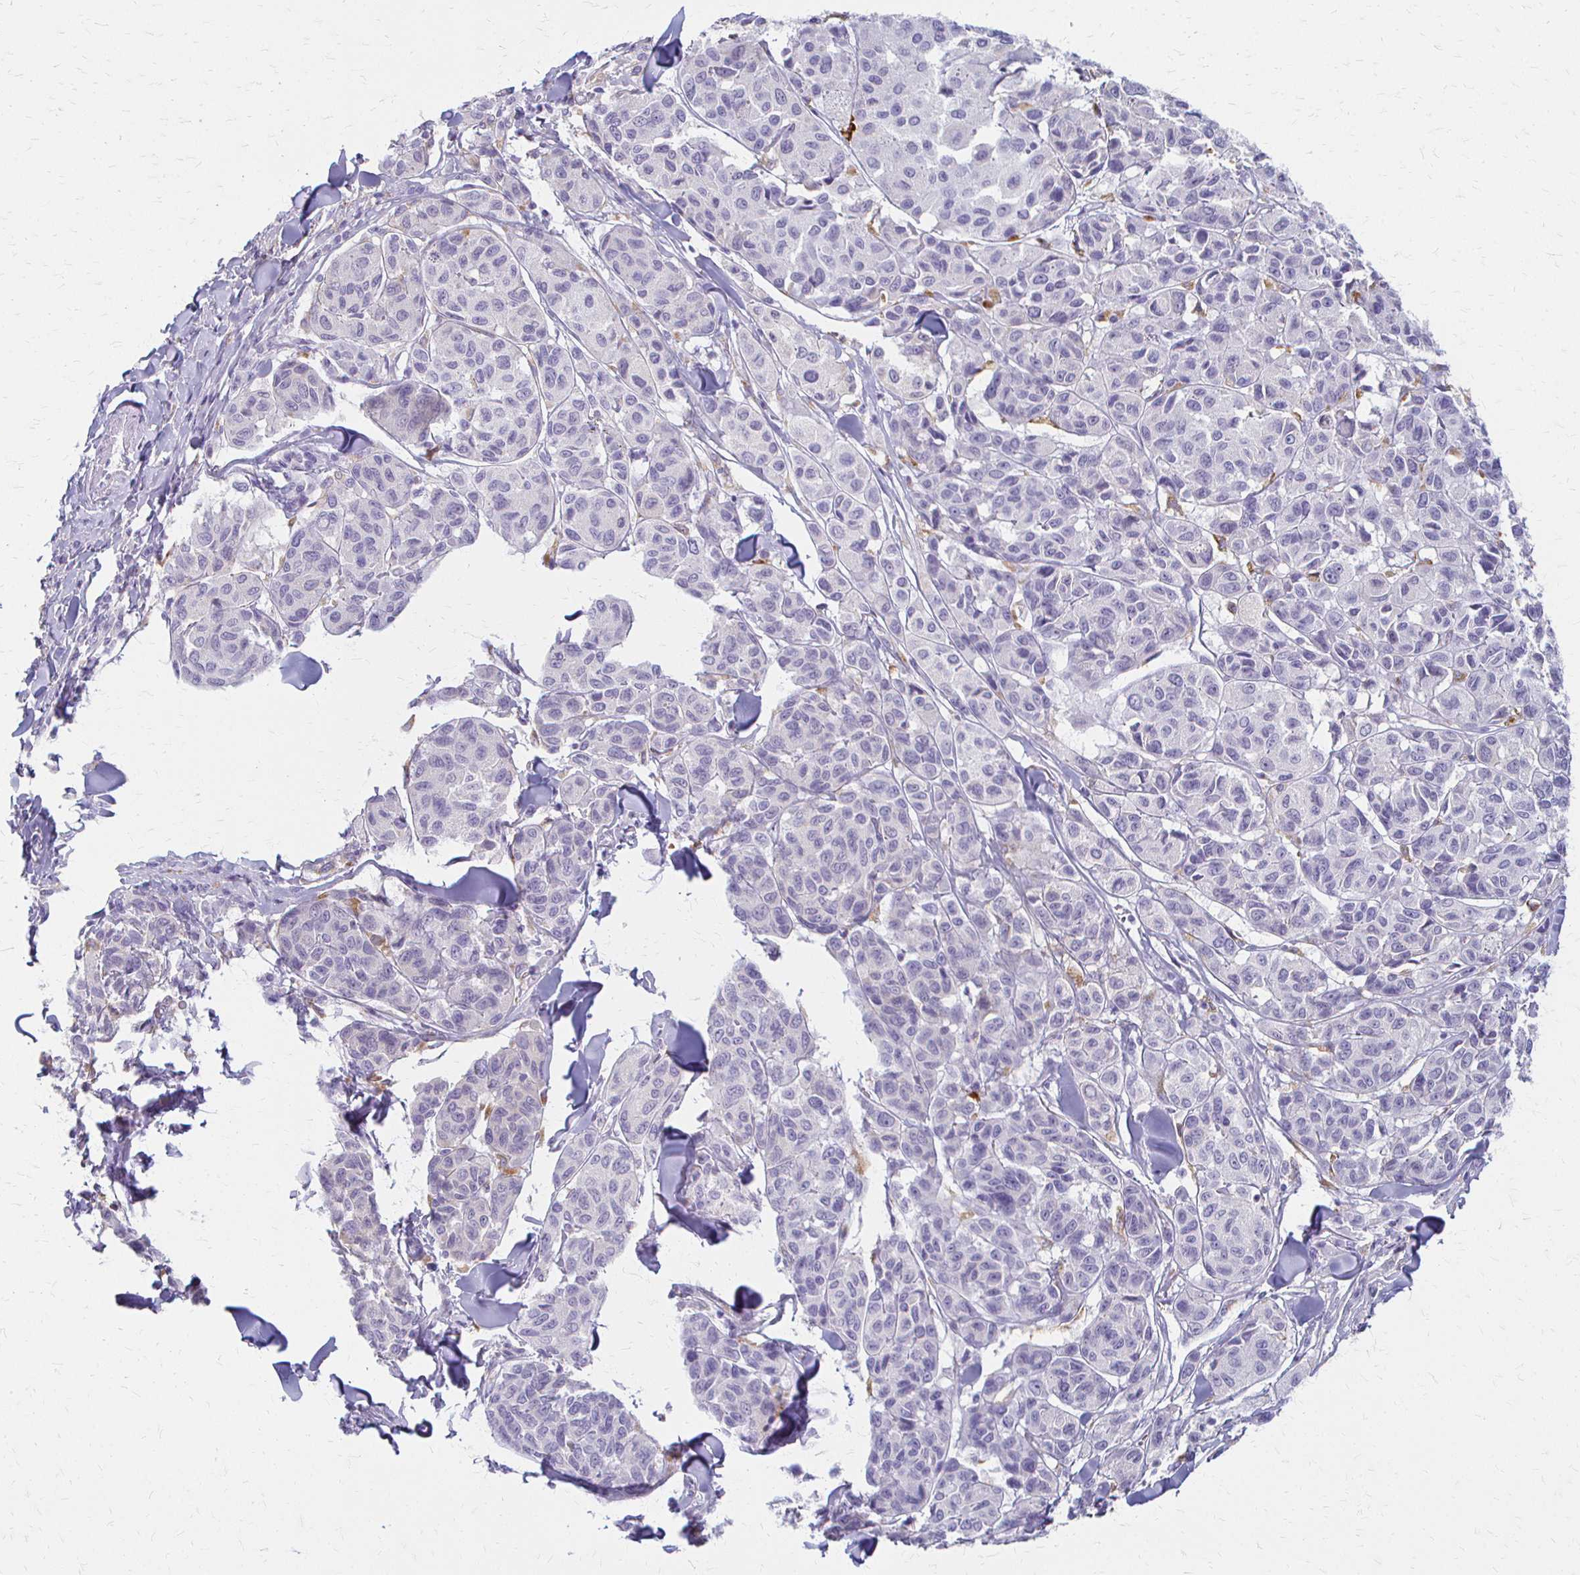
{"staining": {"intensity": "negative", "quantity": "none", "location": "none"}, "tissue": "melanoma", "cell_type": "Tumor cells", "image_type": "cancer", "snomed": [{"axis": "morphology", "description": "Malignant melanoma, NOS"}, {"axis": "topography", "description": "Skin"}], "caption": "Immunohistochemistry of malignant melanoma demonstrates no positivity in tumor cells.", "gene": "ACP5", "patient": {"sex": "female", "age": 66}}